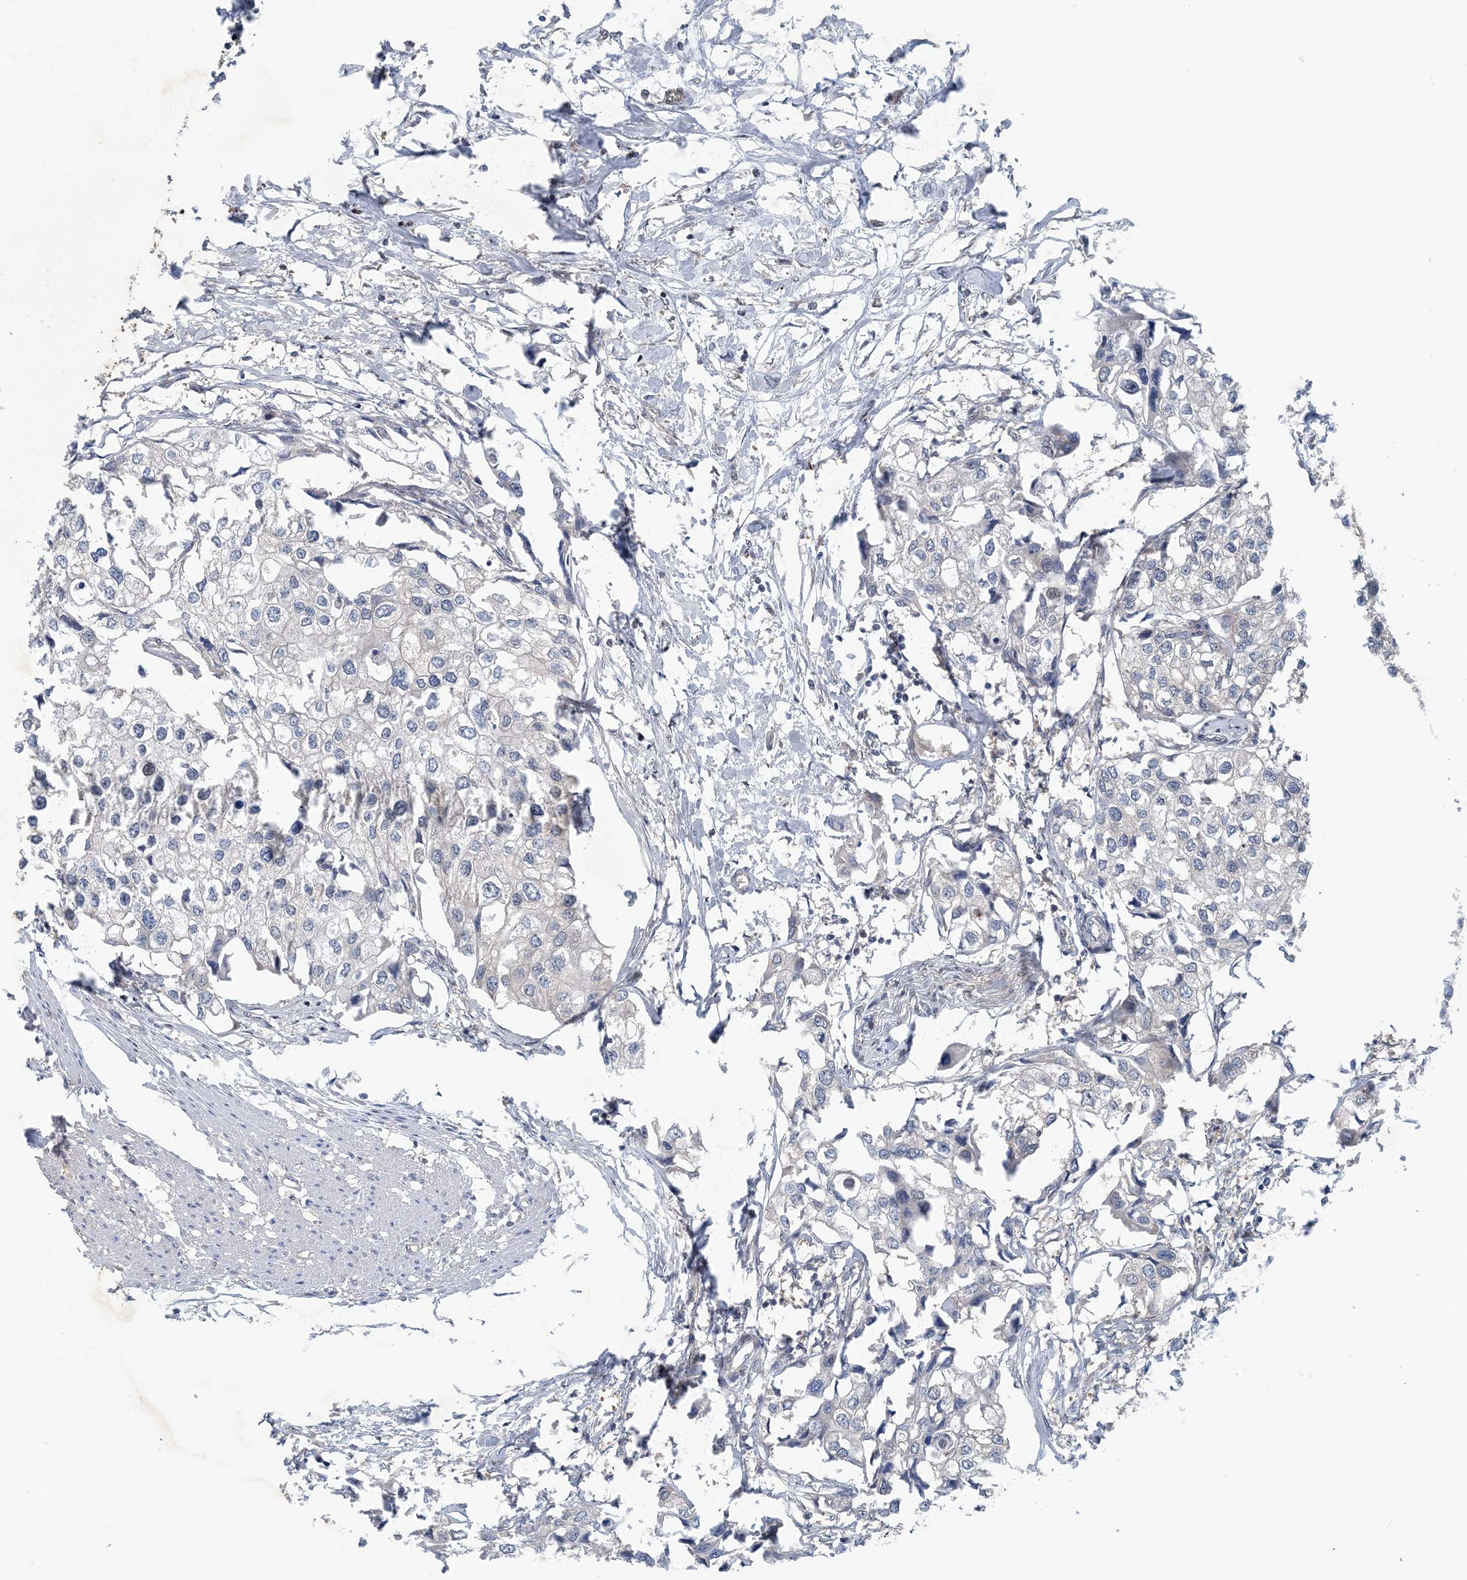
{"staining": {"intensity": "negative", "quantity": "none", "location": "none"}, "tissue": "urothelial cancer", "cell_type": "Tumor cells", "image_type": "cancer", "snomed": [{"axis": "morphology", "description": "Urothelial carcinoma, High grade"}, {"axis": "topography", "description": "Urinary bladder"}], "caption": "Immunohistochemical staining of urothelial cancer shows no significant staining in tumor cells.", "gene": "HIKESHI", "patient": {"sex": "male", "age": 64}}